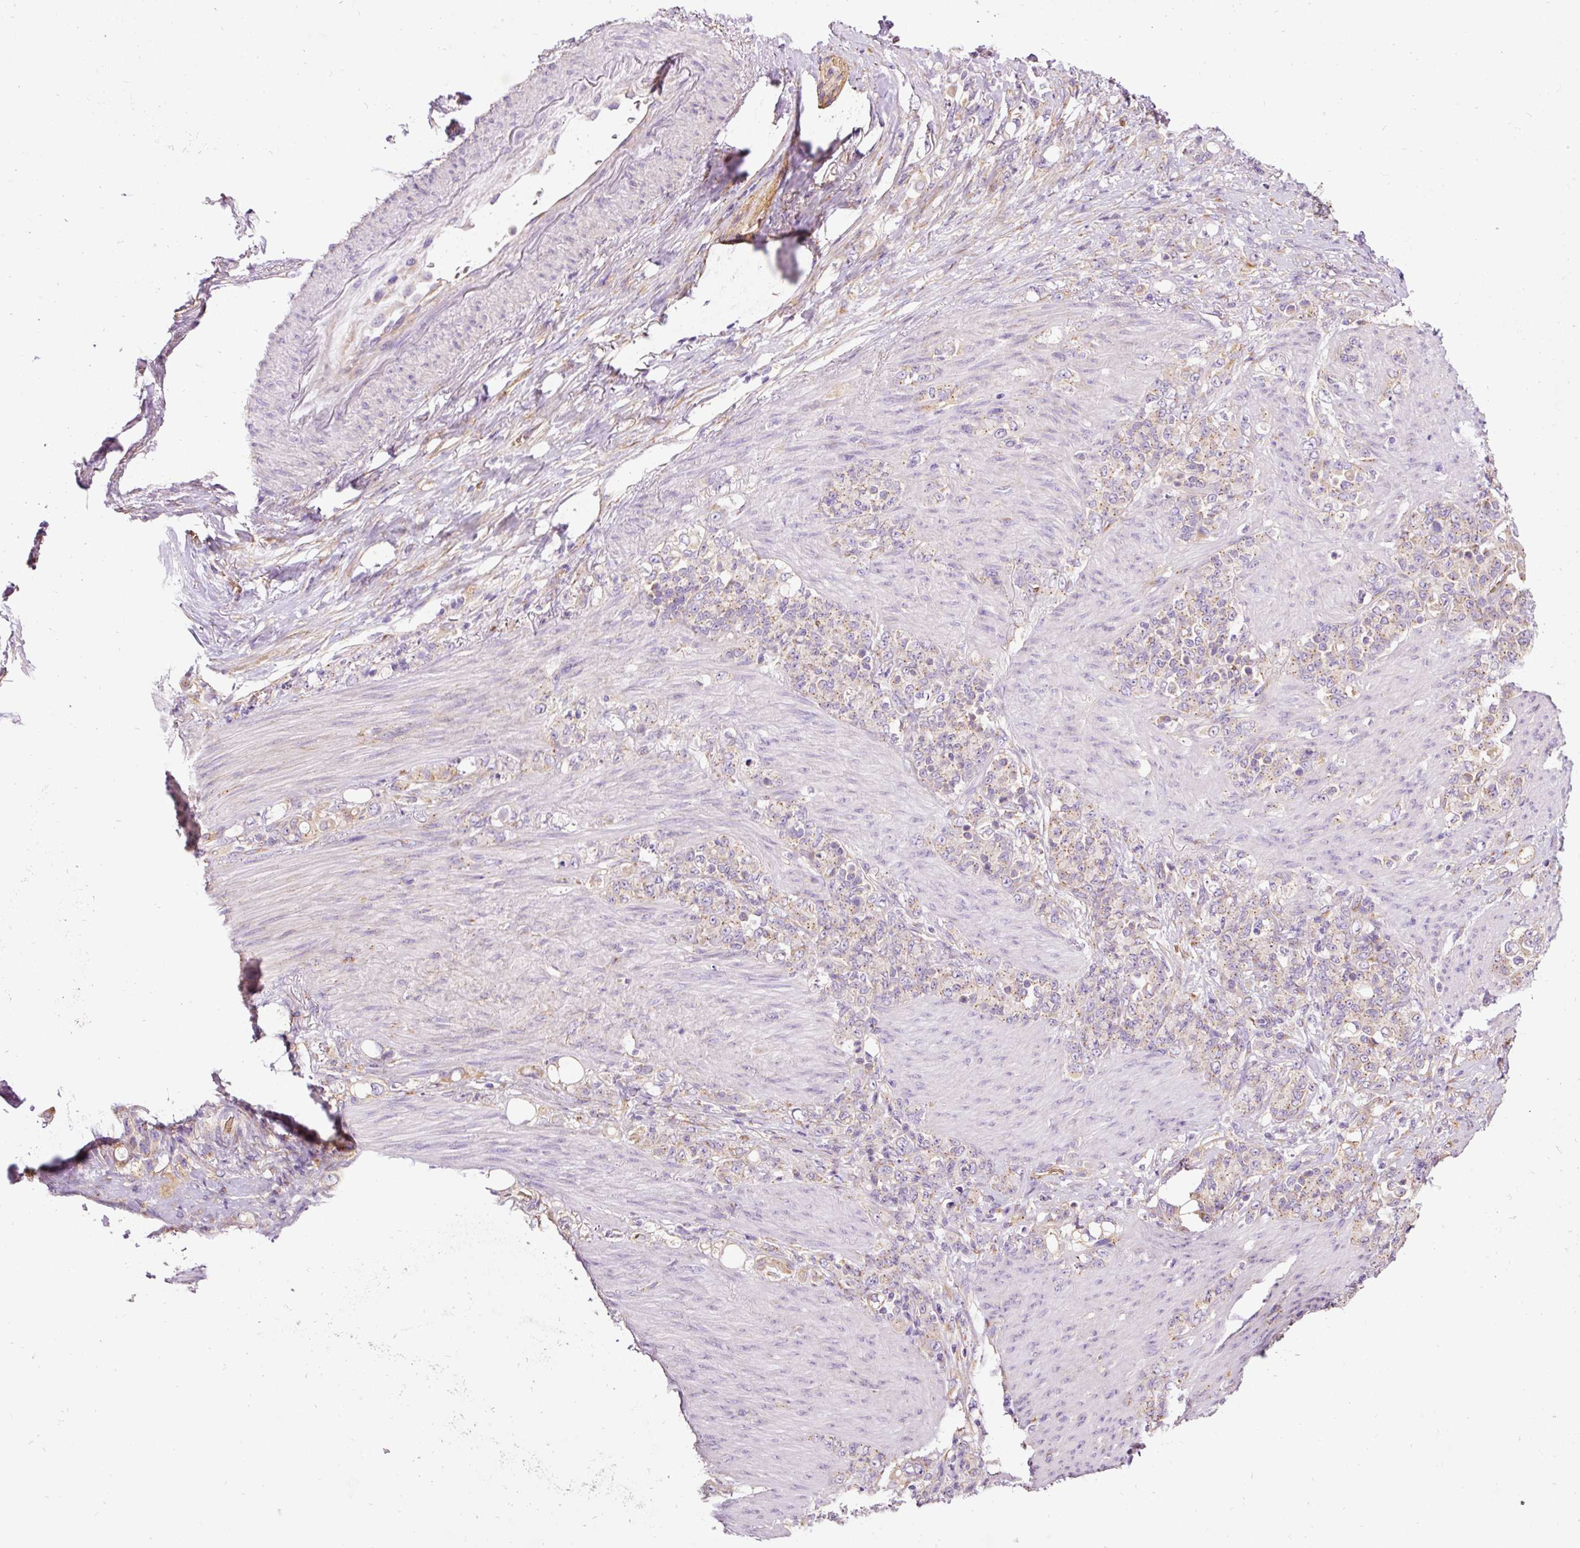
{"staining": {"intensity": "weak", "quantity": ">75%", "location": "cytoplasmic/membranous"}, "tissue": "stomach cancer", "cell_type": "Tumor cells", "image_type": "cancer", "snomed": [{"axis": "morphology", "description": "Normal tissue, NOS"}, {"axis": "morphology", "description": "Adenocarcinoma, NOS"}, {"axis": "topography", "description": "Stomach"}], "caption": "A brown stain highlights weak cytoplasmic/membranous staining of a protein in stomach cancer tumor cells. (Brightfield microscopy of DAB IHC at high magnification).", "gene": "PRRC2A", "patient": {"sex": "female", "age": 79}}